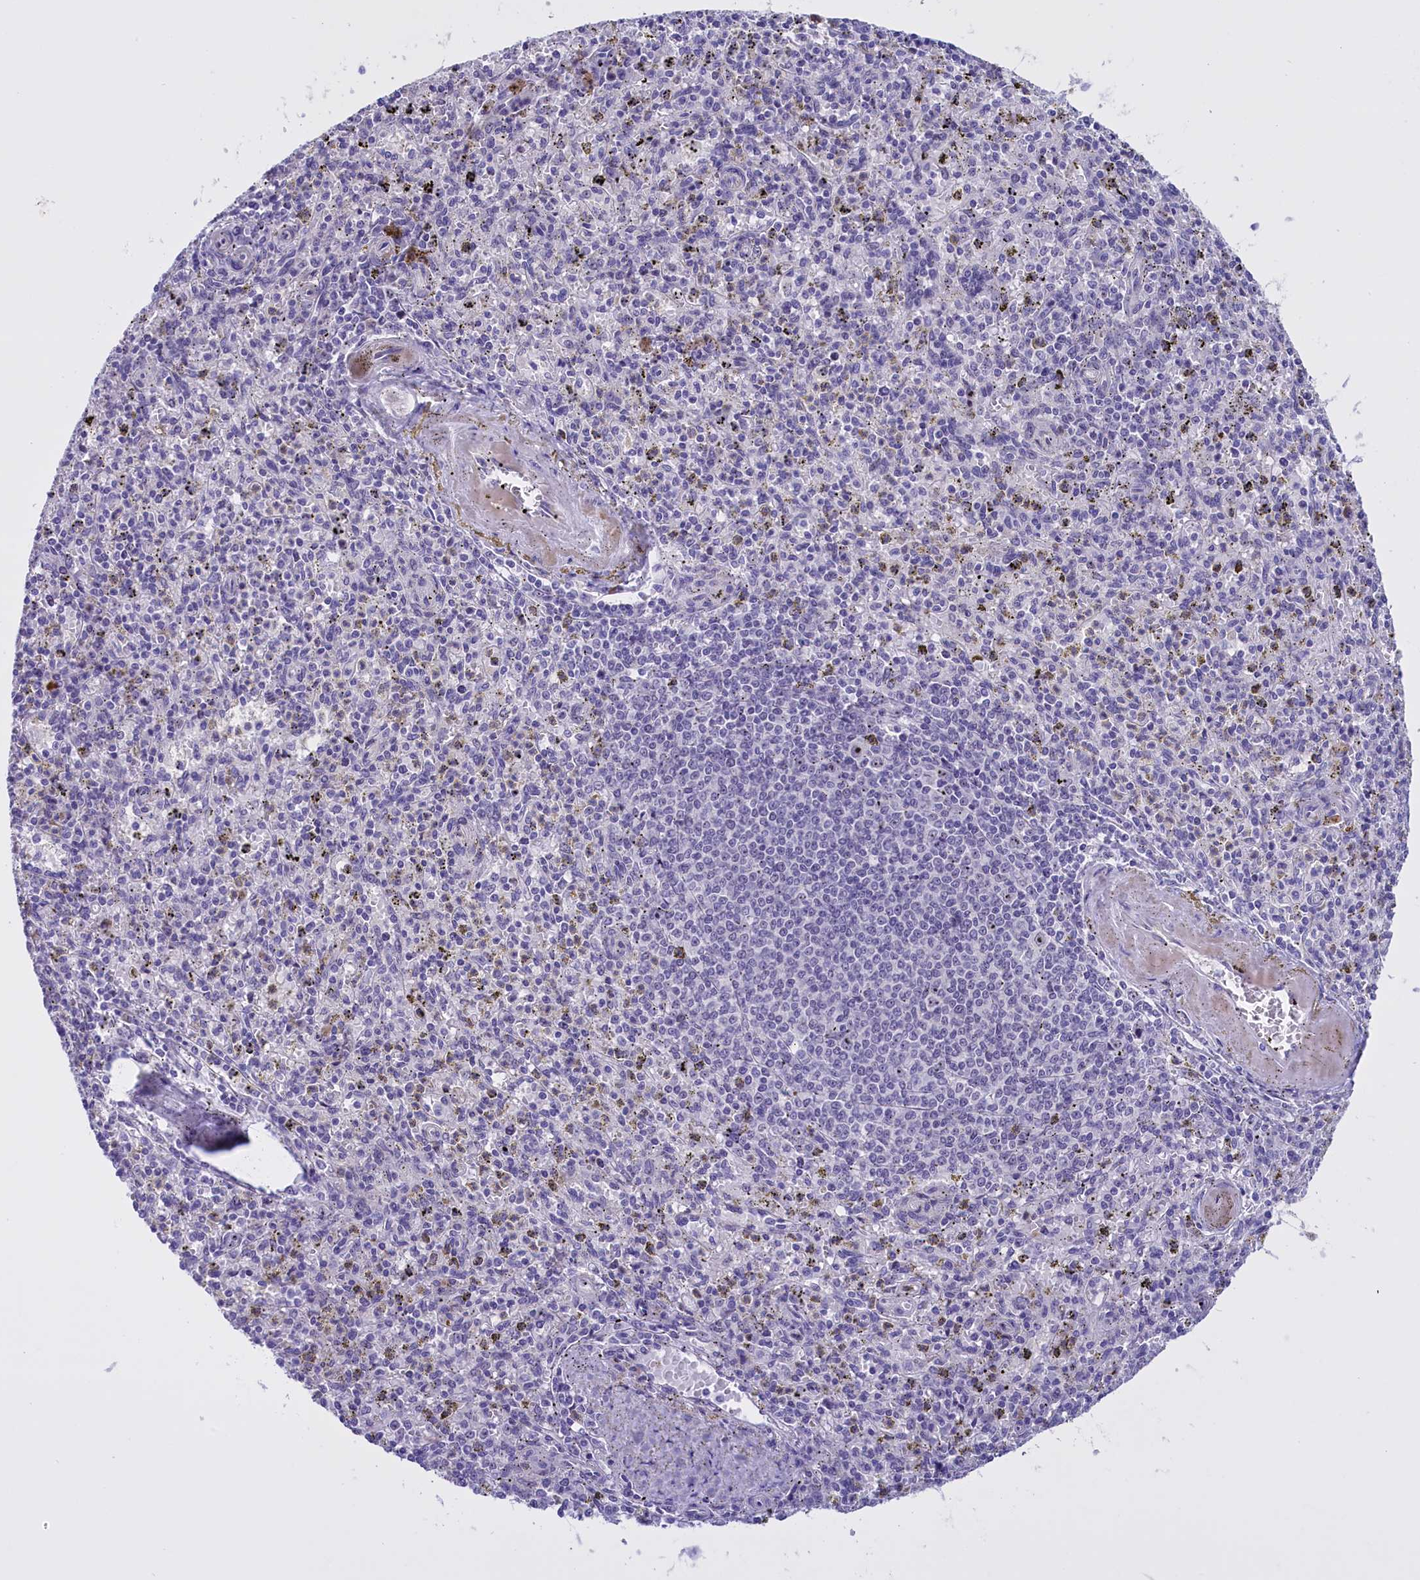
{"staining": {"intensity": "negative", "quantity": "none", "location": "none"}, "tissue": "spleen", "cell_type": "Cells in red pulp", "image_type": "normal", "snomed": [{"axis": "morphology", "description": "Normal tissue, NOS"}, {"axis": "topography", "description": "Spleen"}], "caption": "Immunohistochemistry (IHC) micrograph of normal spleen: human spleen stained with DAB (3,3'-diaminobenzidine) exhibits no significant protein staining in cells in red pulp.", "gene": "TBL3", "patient": {"sex": "male", "age": 72}}